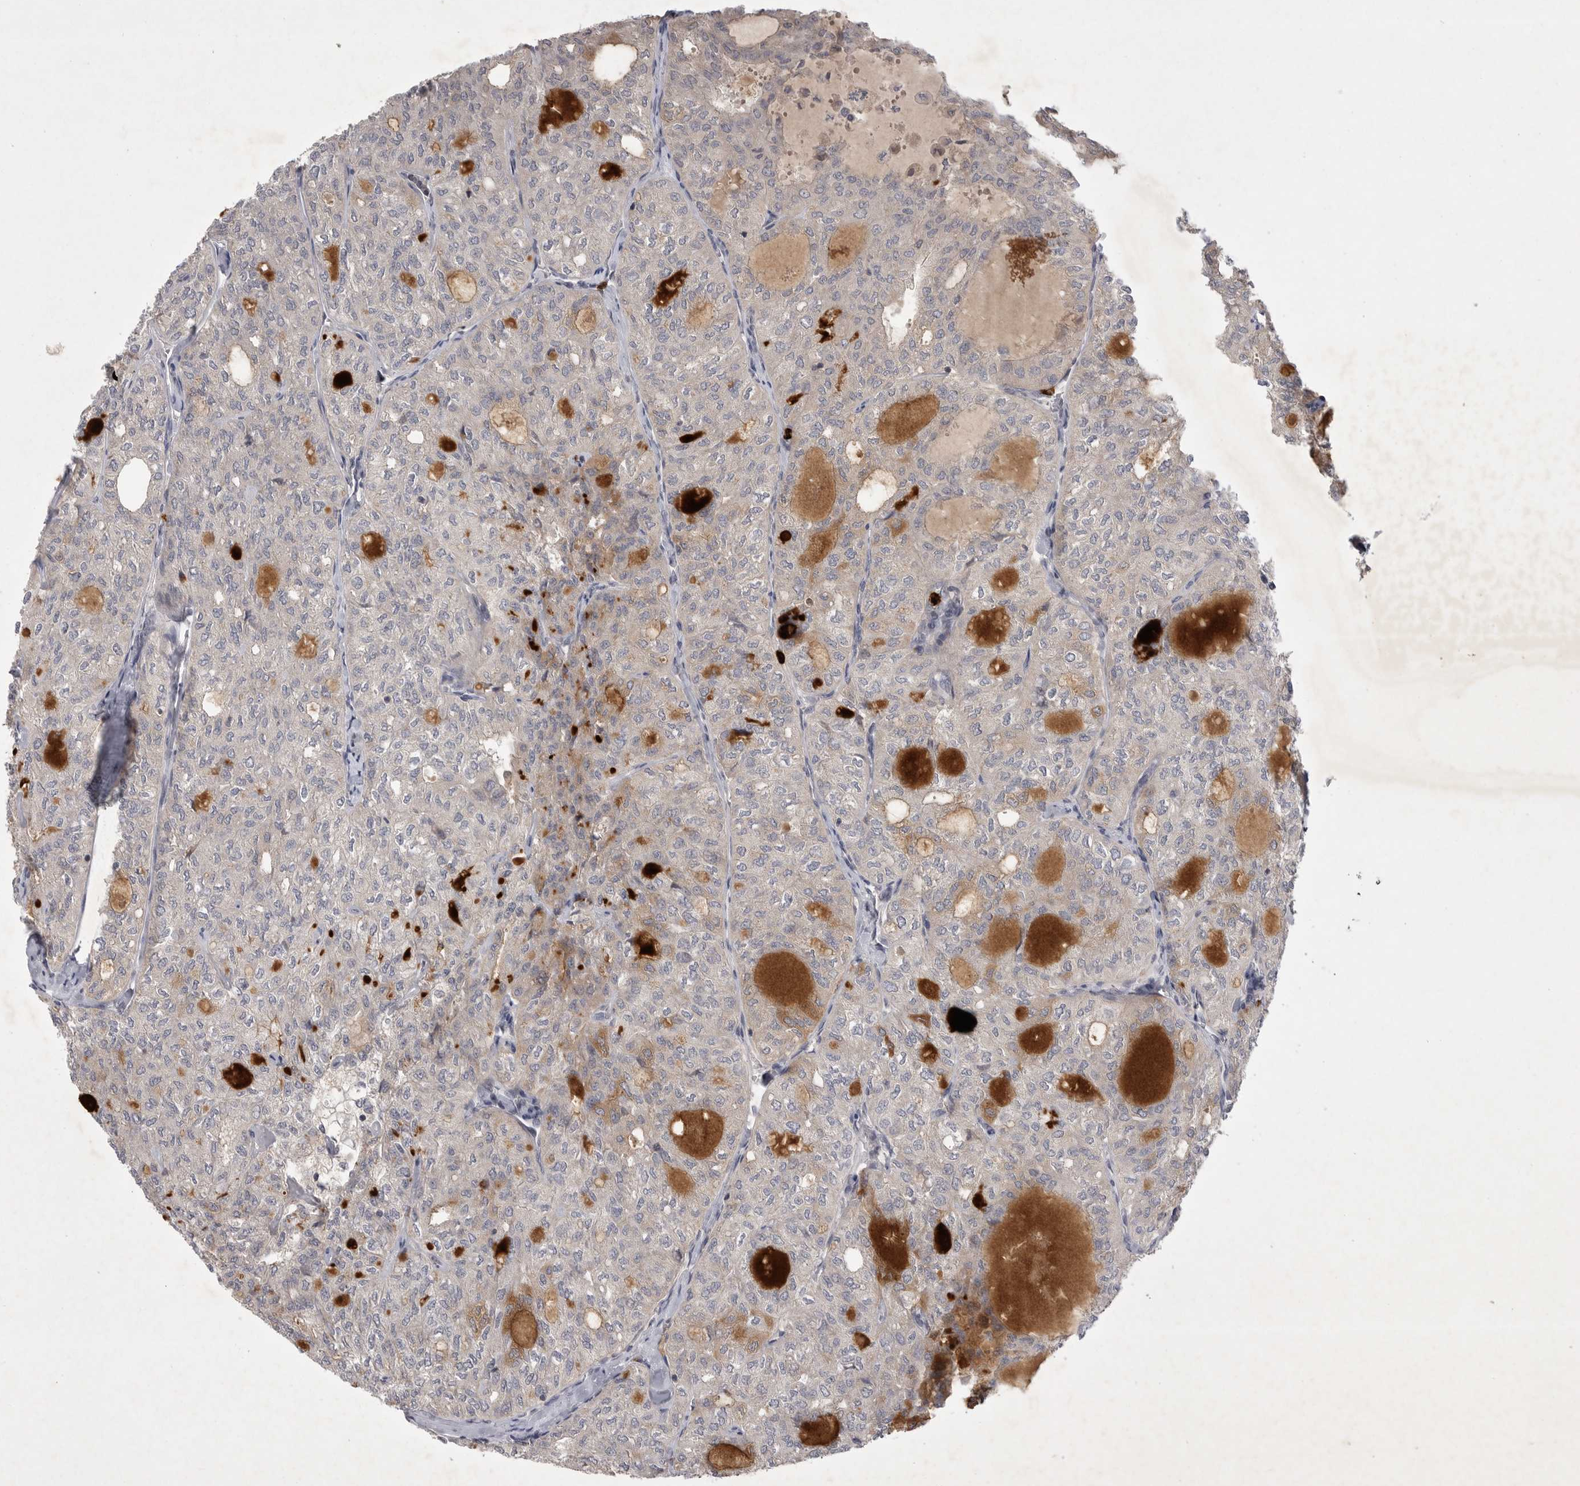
{"staining": {"intensity": "negative", "quantity": "none", "location": "none"}, "tissue": "thyroid cancer", "cell_type": "Tumor cells", "image_type": "cancer", "snomed": [{"axis": "morphology", "description": "Follicular adenoma carcinoma, NOS"}, {"axis": "topography", "description": "Thyroid gland"}], "caption": "High power microscopy micrograph of an immunohistochemistry photomicrograph of thyroid cancer, revealing no significant positivity in tumor cells.", "gene": "UBE3D", "patient": {"sex": "male", "age": 75}}